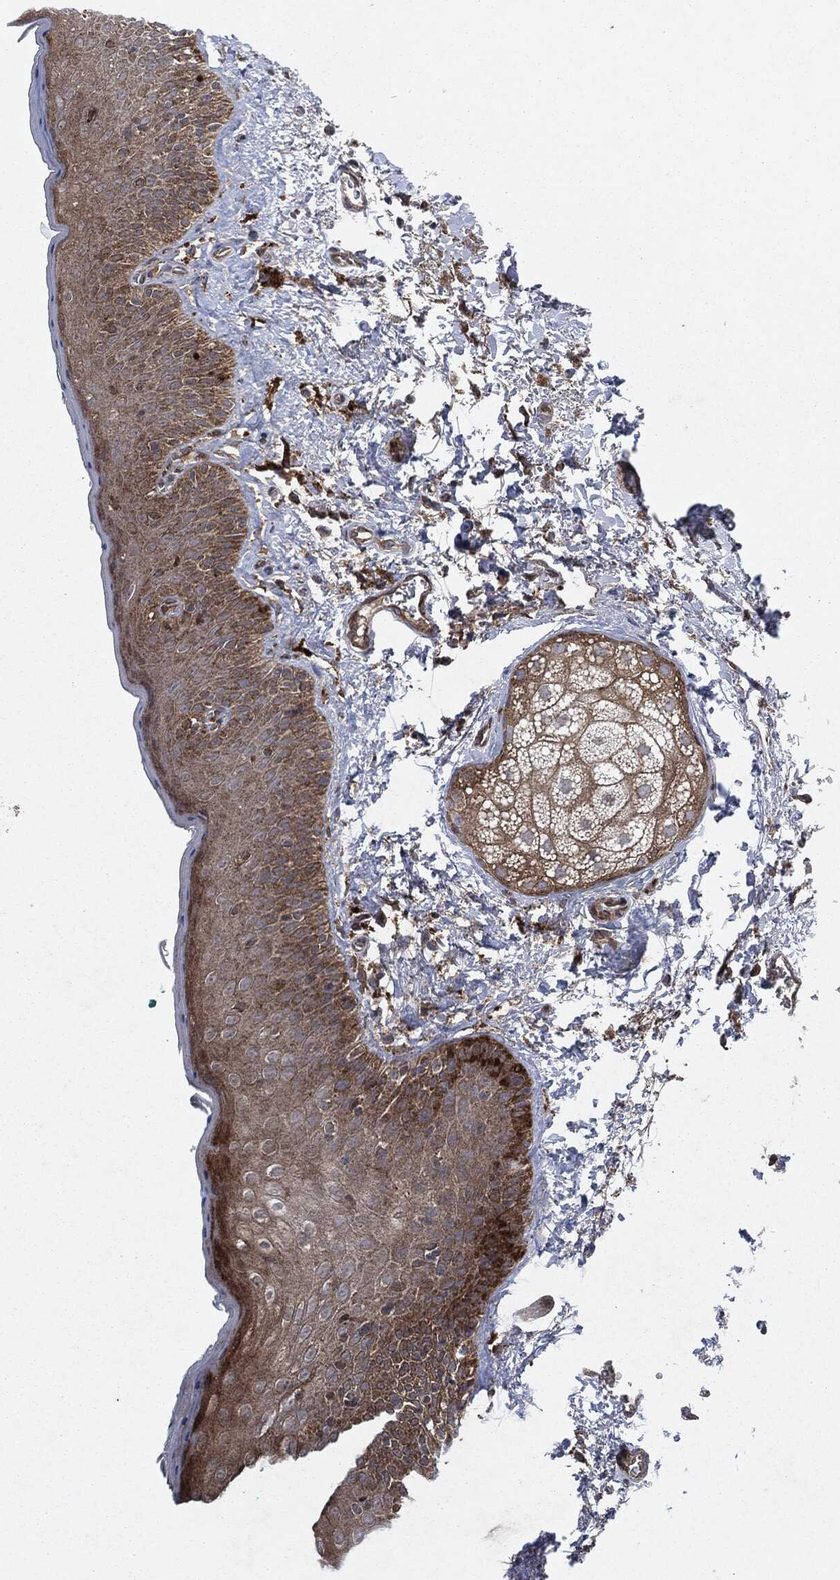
{"staining": {"intensity": "strong", "quantity": "25%-75%", "location": "cytoplasmic/membranous,nuclear"}, "tissue": "vagina", "cell_type": "Squamous epithelial cells", "image_type": "normal", "snomed": [{"axis": "morphology", "description": "Normal tissue, NOS"}, {"axis": "topography", "description": "Vagina"}], "caption": "Immunohistochemistry image of normal vagina stained for a protein (brown), which demonstrates high levels of strong cytoplasmic/membranous,nuclear expression in approximately 25%-75% of squamous epithelial cells.", "gene": "RAF1", "patient": {"sex": "female", "age": 66}}